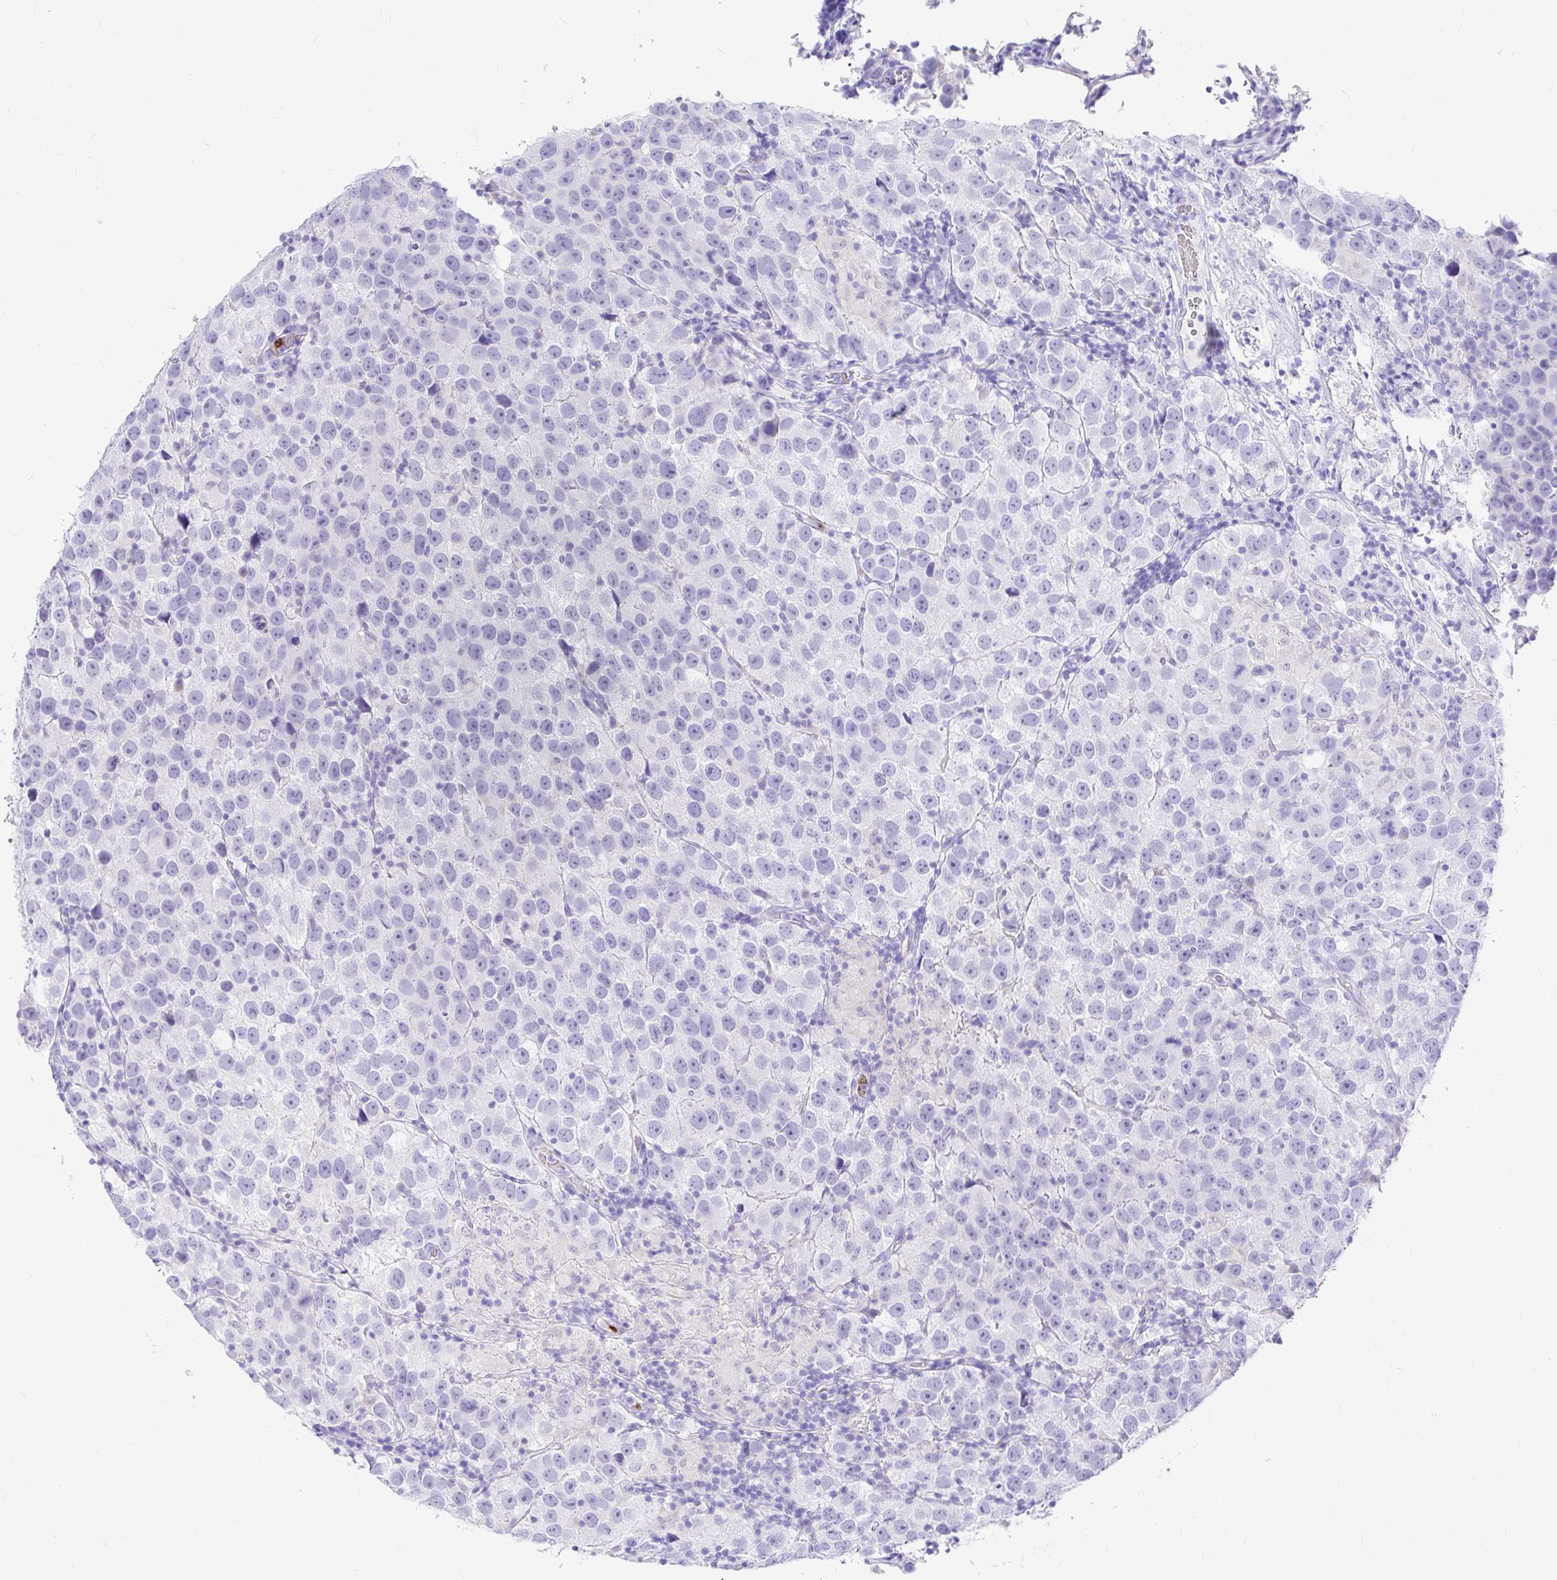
{"staining": {"intensity": "negative", "quantity": "none", "location": "none"}, "tissue": "testis cancer", "cell_type": "Tumor cells", "image_type": "cancer", "snomed": [{"axis": "morphology", "description": "Seminoma, NOS"}, {"axis": "topography", "description": "Testis"}], "caption": "Protein analysis of testis cancer (seminoma) shows no significant staining in tumor cells.", "gene": "CLEC1B", "patient": {"sex": "male", "age": 26}}